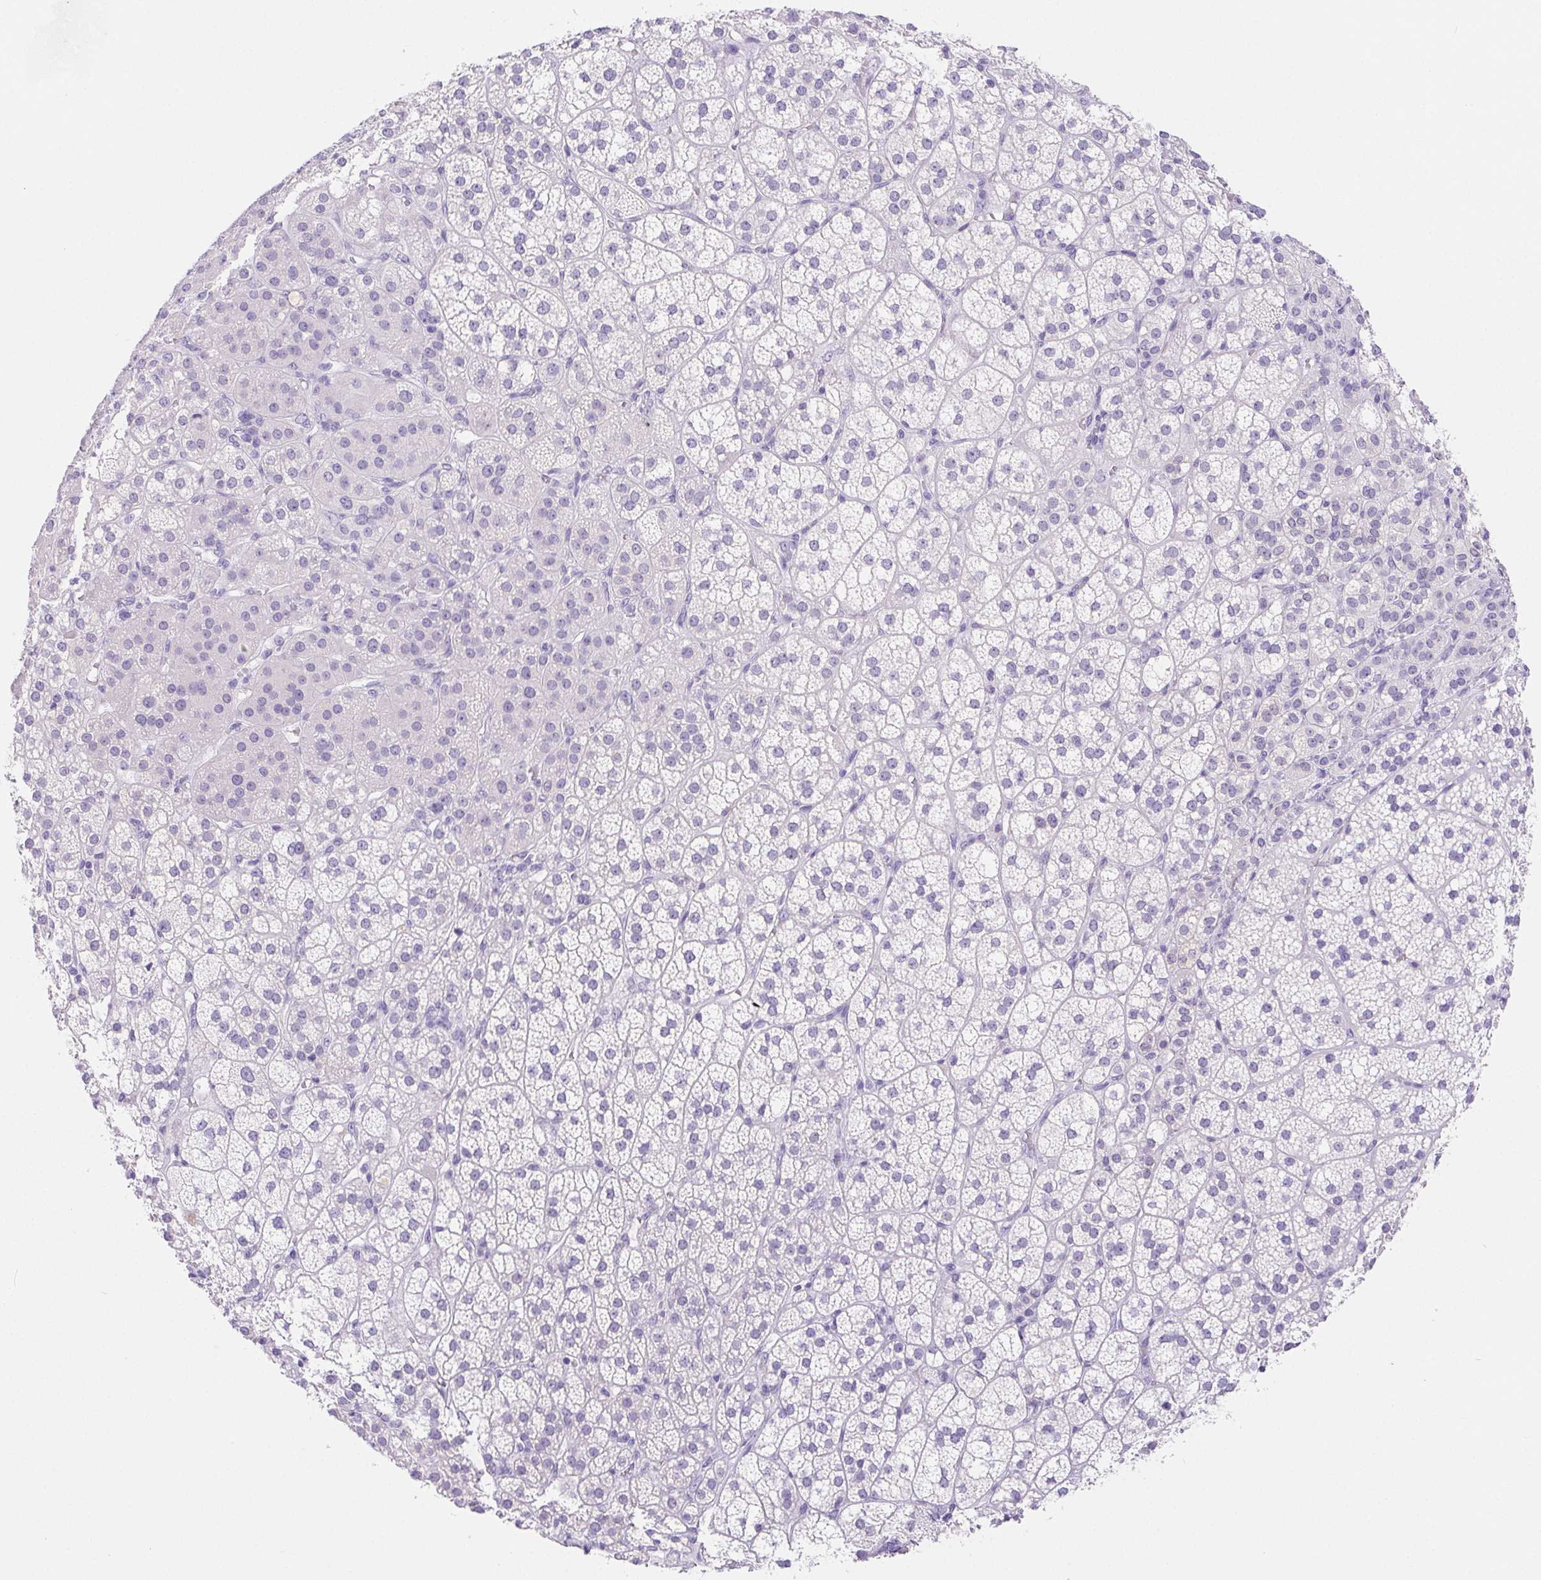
{"staining": {"intensity": "negative", "quantity": "none", "location": "none"}, "tissue": "adrenal gland", "cell_type": "Glandular cells", "image_type": "normal", "snomed": [{"axis": "morphology", "description": "Normal tissue, NOS"}, {"axis": "topography", "description": "Adrenal gland"}], "caption": "The micrograph demonstrates no significant positivity in glandular cells of adrenal gland.", "gene": "PNLIP", "patient": {"sex": "female", "age": 60}}